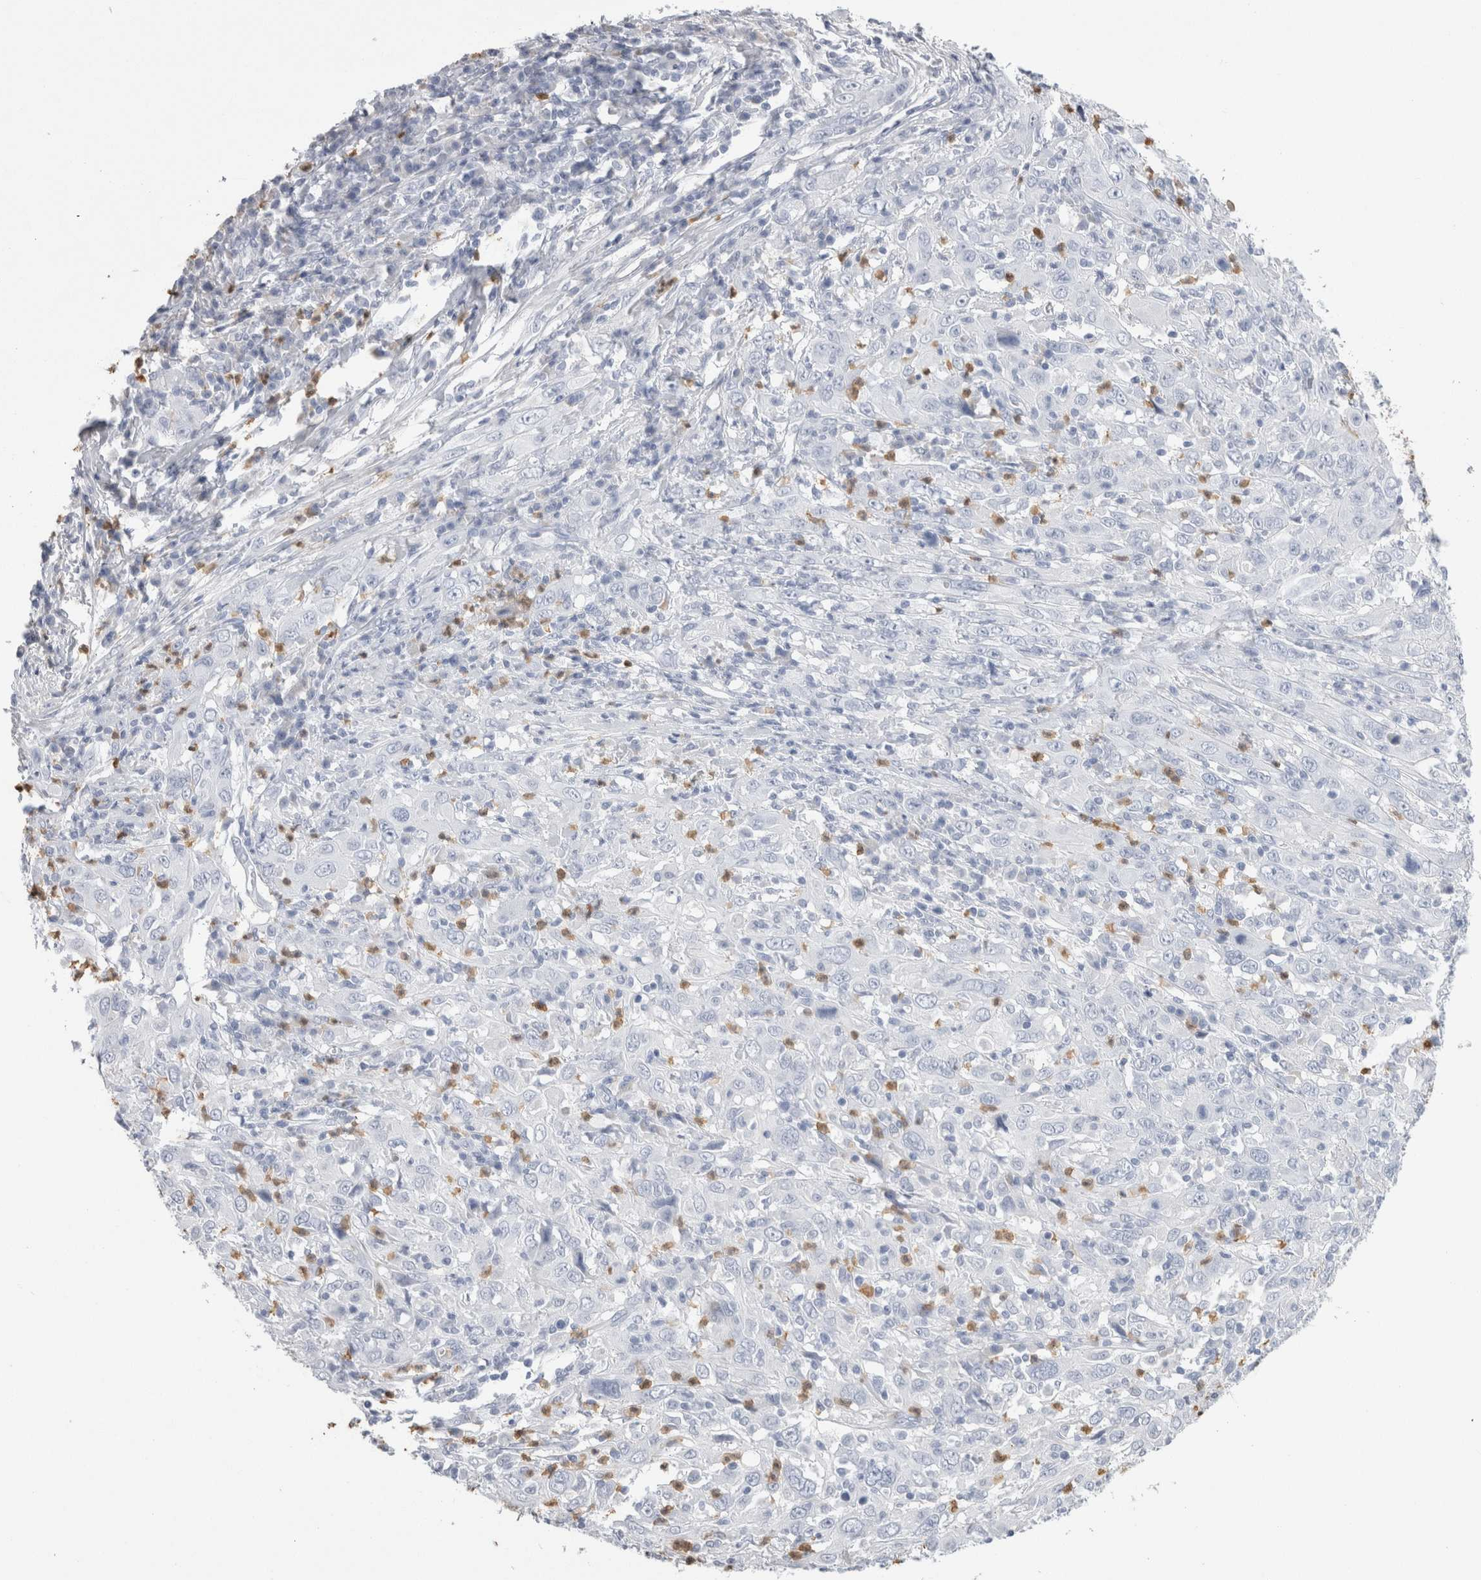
{"staining": {"intensity": "negative", "quantity": "none", "location": "none"}, "tissue": "cervical cancer", "cell_type": "Tumor cells", "image_type": "cancer", "snomed": [{"axis": "morphology", "description": "Squamous cell carcinoma, NOS"}, {"axis": "topography", "description": "Cervix"}], "caption": "Cervical cancer (squamous cell carcinoma) stained for a protein using immunohistochemistry (IHC) reveals no staining tumor cells.", "gene": "S100A12", "patient": {"sex": "female", "age": 46}}